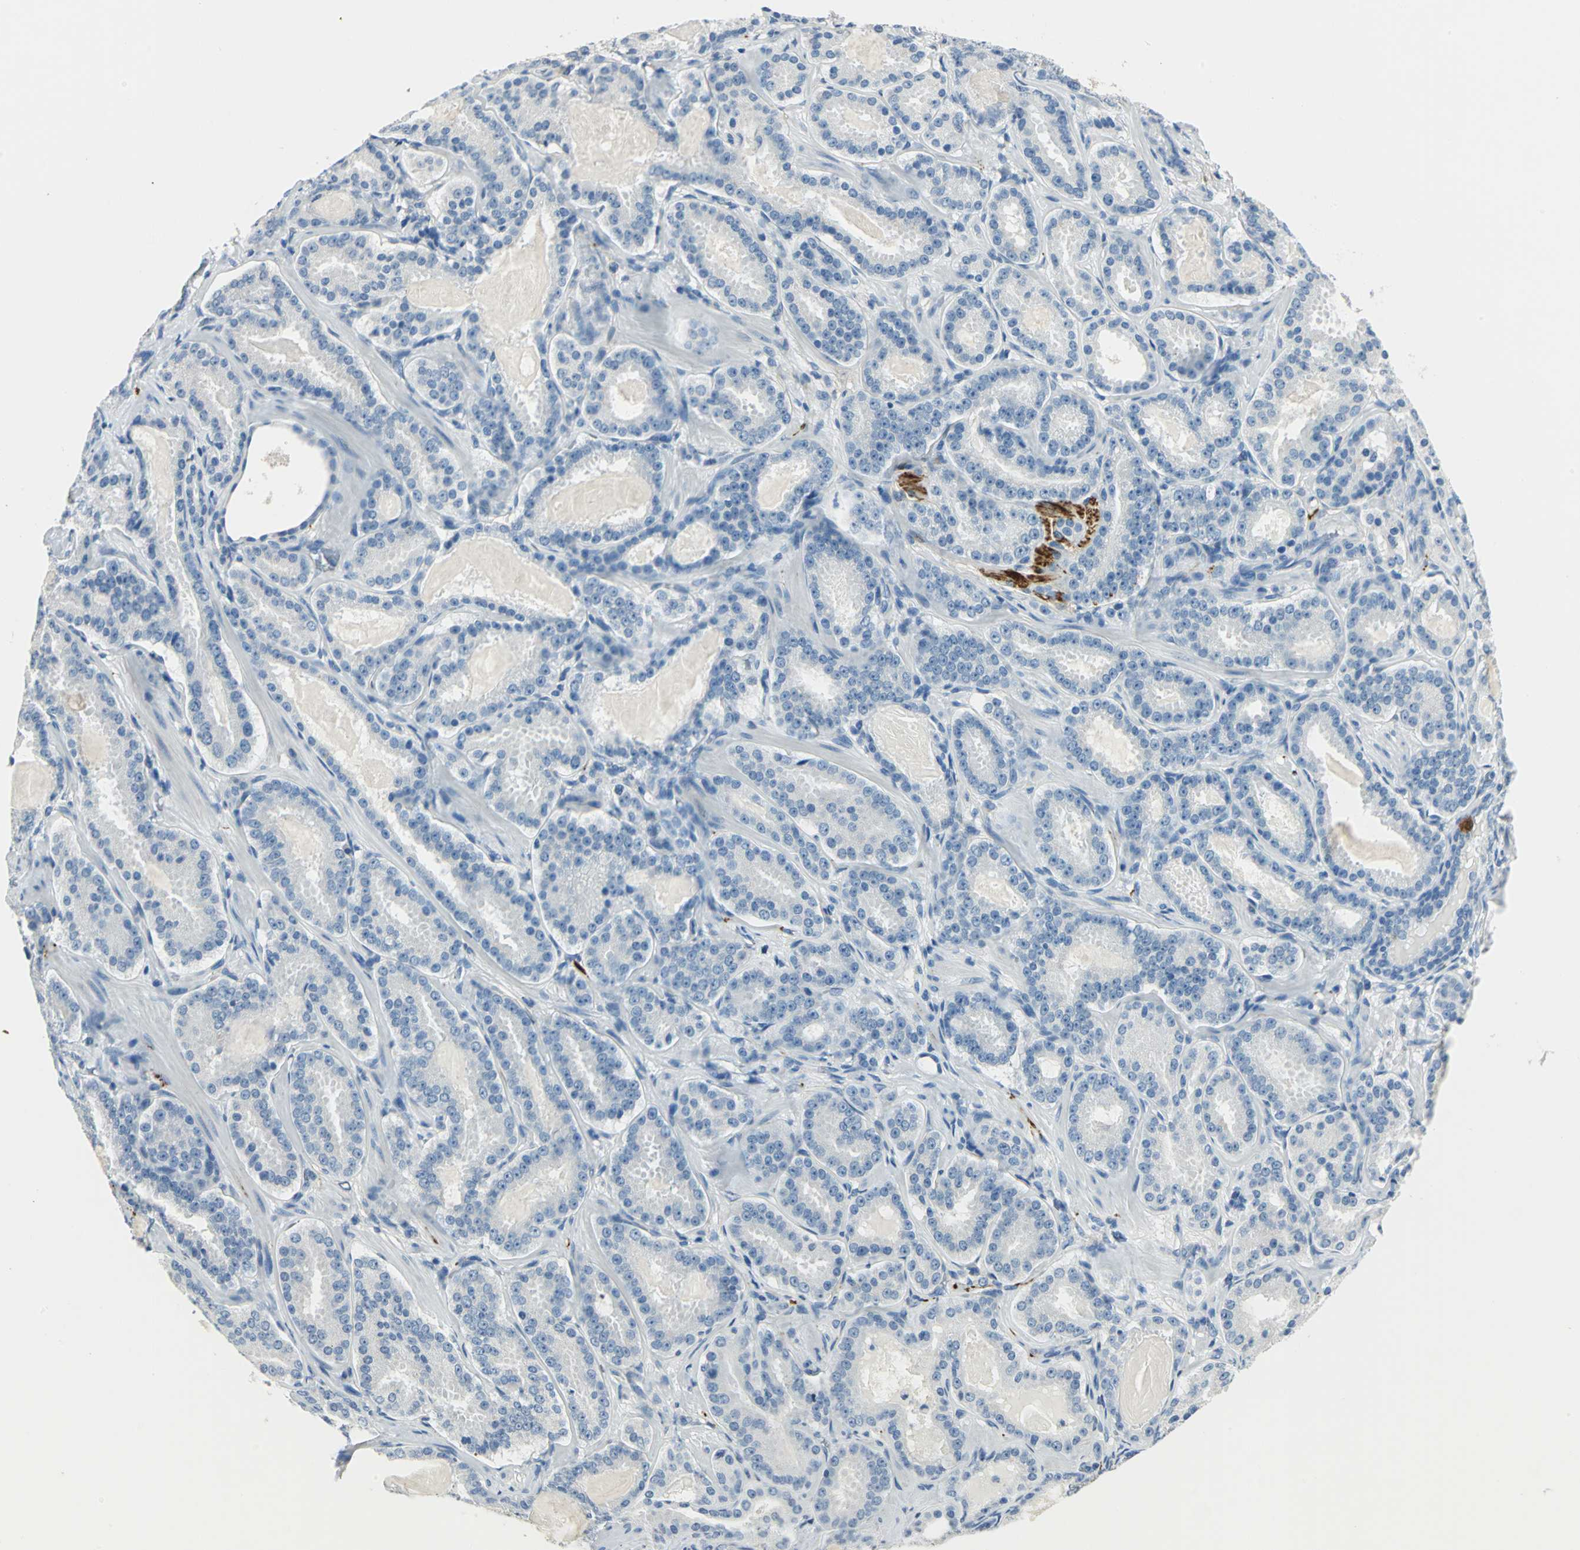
{"staining": {"intensity": "negative", "quantity": "none", "location": "none"}, "tissue": "prostate cancer", "cell_type": "Tumor cells", "image_type": "cancer", "snomed": [{"axis": "morphology", "description": "Adenocarcinoma, Low grade"}, {"axis": "topography", "description": "Prostate"}], "caption": "This is an IHC photomicrograph of prostate cancer (adenocarcinoma (low-grade)). There is no expression in tumor cells.", "gene": "UCHL1", "patient": {"sex": "male", "age": 59}}